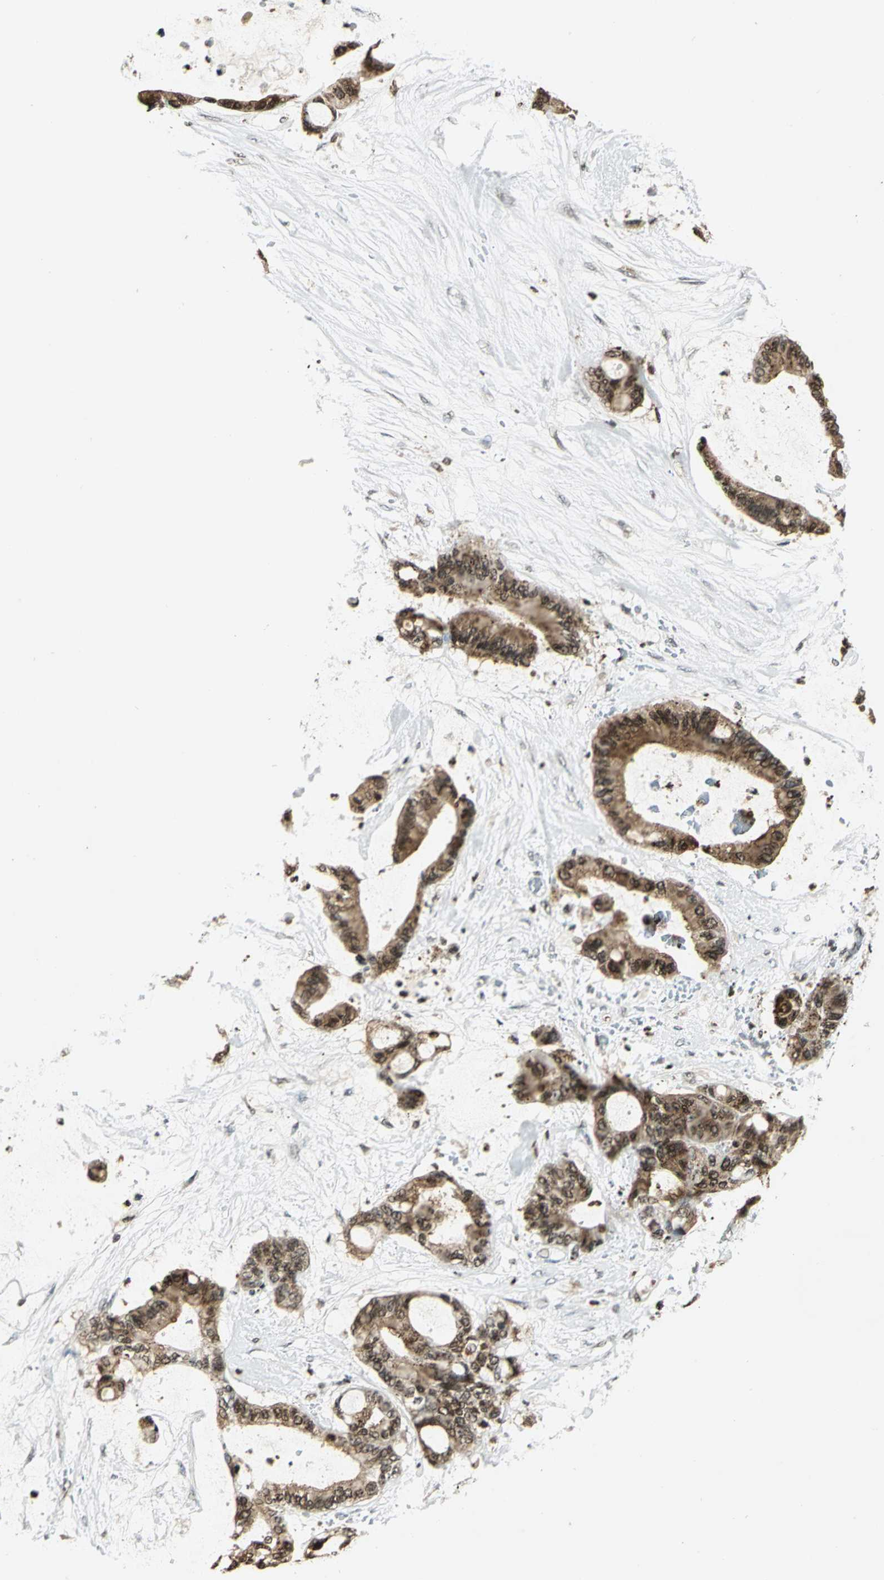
{"staining": {"intensity": "strong", "quantity": ">75%", "location": "cytoplasmic/membranous,nuclear"}, "tissue": "liver cancer", "cell_type": "Tumor cells", "image_type": "cancer", "snomed": [{"axis": "morphology", "description": "Cholangiocarcinoma"}, {"axis": "topography", "description": "Liver"}], "caption": "Protein expression analysis of liver cancer (cholangiocarcinoma) shows strong cytoplasmic/membranous and nuclear expression in about >75% of tumor cells. The protein is stained brown, and the nuclei are stained in blue (DAB IHC with brightfield microscopy, high magnification).", "gene": "LGALS3", "patient": {"sex": "female", "age": 73}}